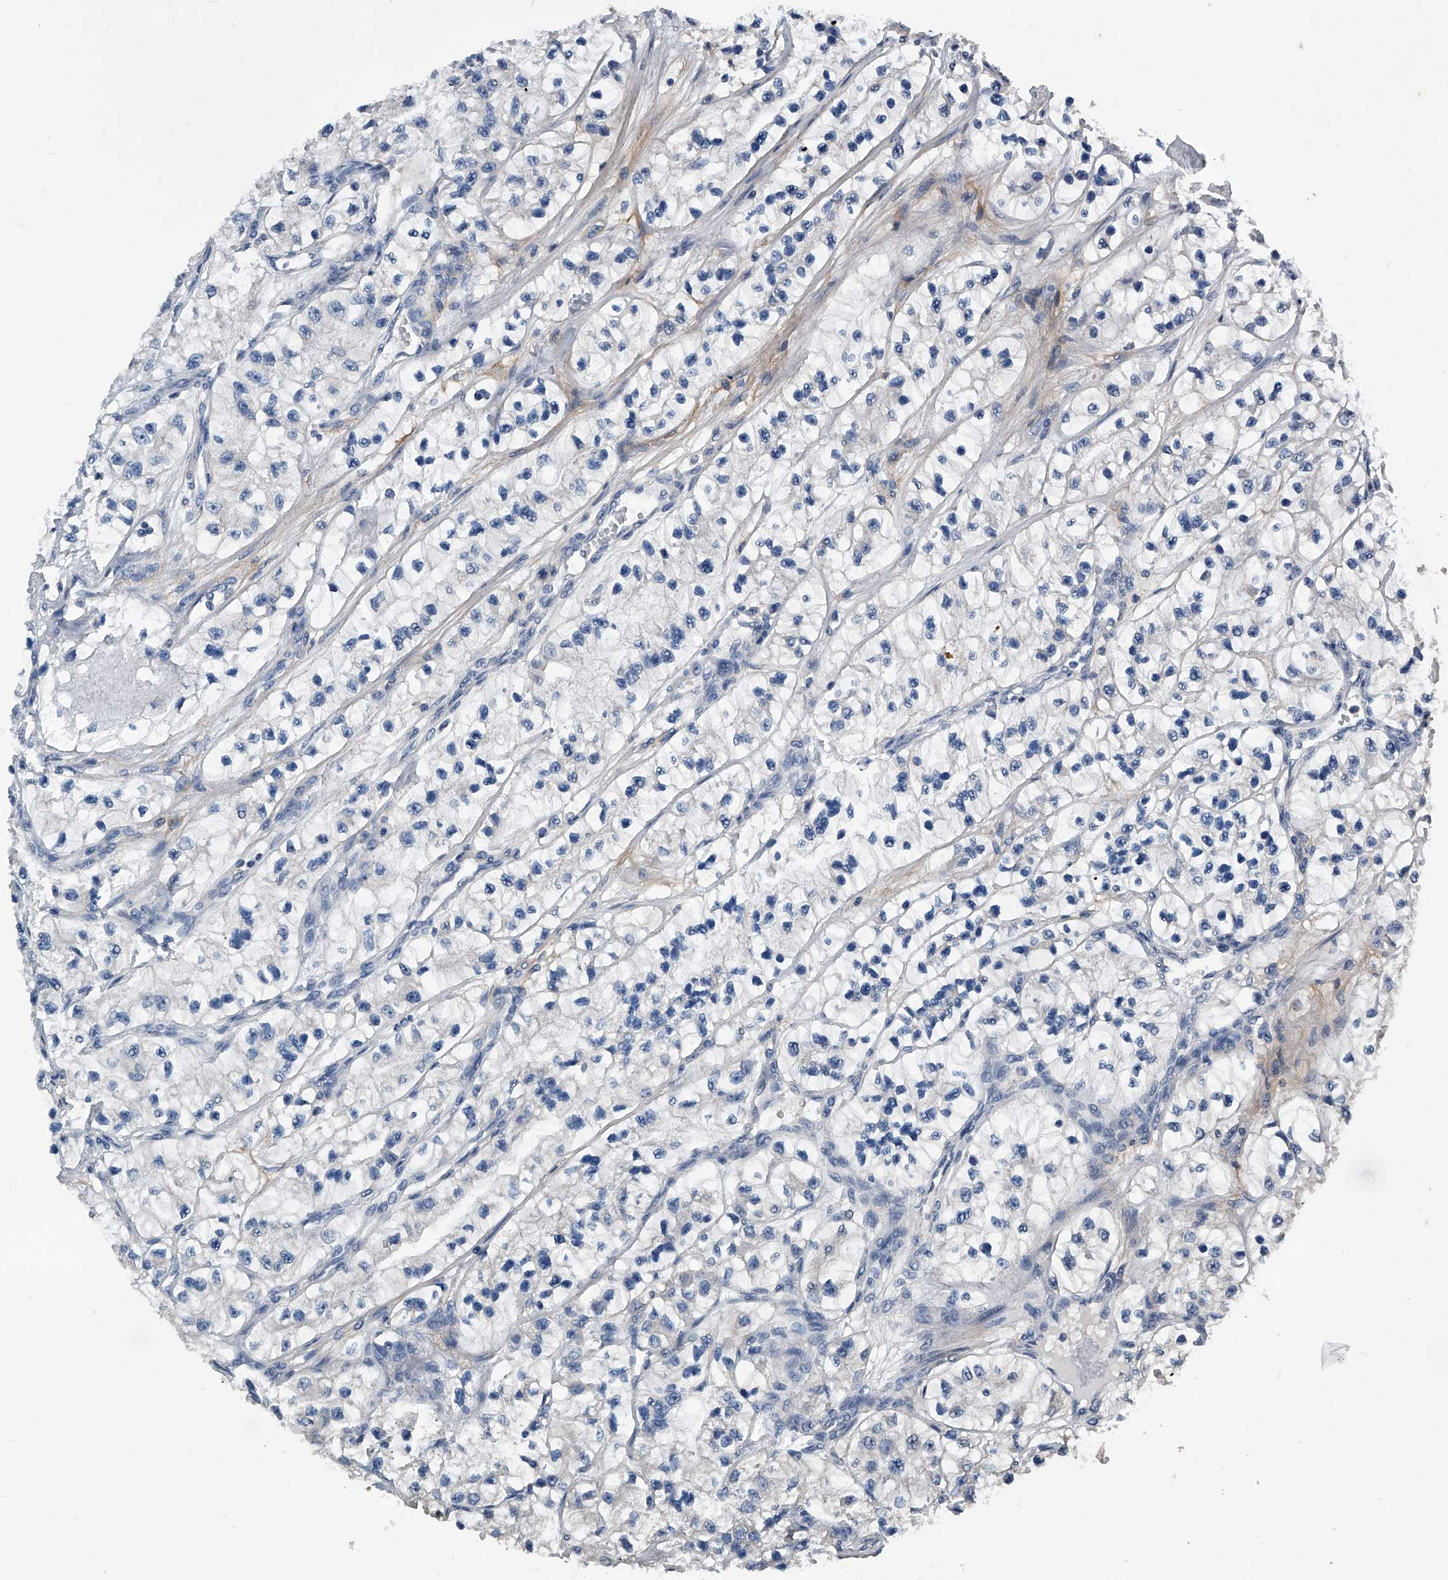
{"staining": {"intensity": "negative", "quantity": "none", "location": "none"}, "tissue": "renal cancer", "cell_type": "Tumor cells", "image_type": "cancer", "snomed": [{"axis": "morphology", "description": "Adenocarcinoma, NOS"}, {"axis": "topography", "description": "Kidney"}], "caption": "Immunohistochemical staining of human renal adenocarcinoma exhibits no significant positivity in tumor cells.", "gene": "PHACTR1", "patient": {"sex": "female", "age": 57}}